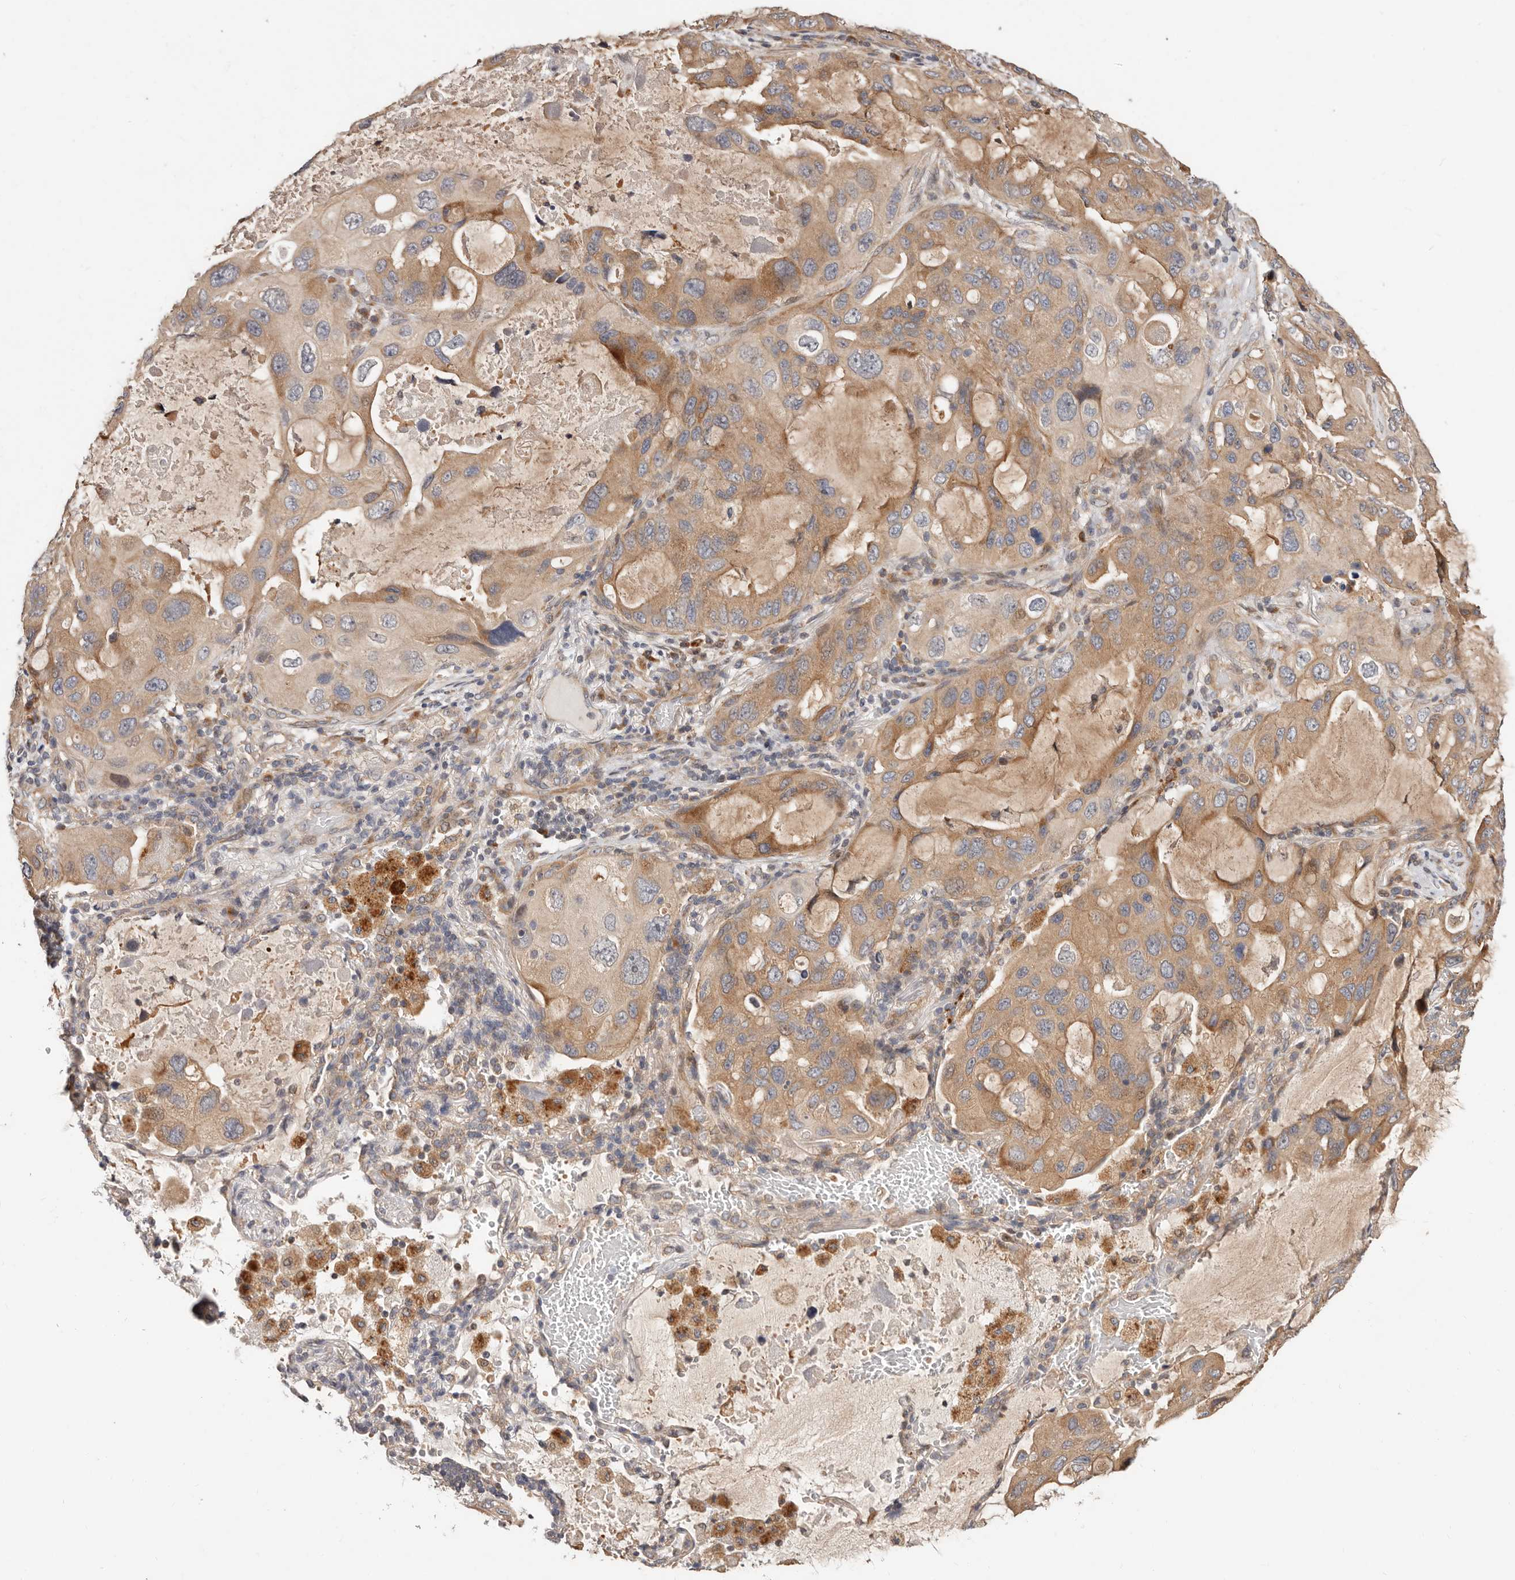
{"staining": {"intensity": "moderate", "quantity": ">75%", "location": "cytoplasmic/membranous"}, "tissue": "lung cancer", "cell_type": "Tumor cells", "image_type": "cancer", "snomed": [{"axis": "morphology", "description": "Squamous cell carcinoma, NOS"}, {"axis": "topography", "description": "Lung"}], "caption": "An image showing moderate cytoplasmic/membranous positivity in approximately >75% of tumor cells in squamous cell carcinoma (lung), as visualized by brown immunohistochemical staining.", "gene": "USP33", "patient": {"sex": "female", "age": 73}}